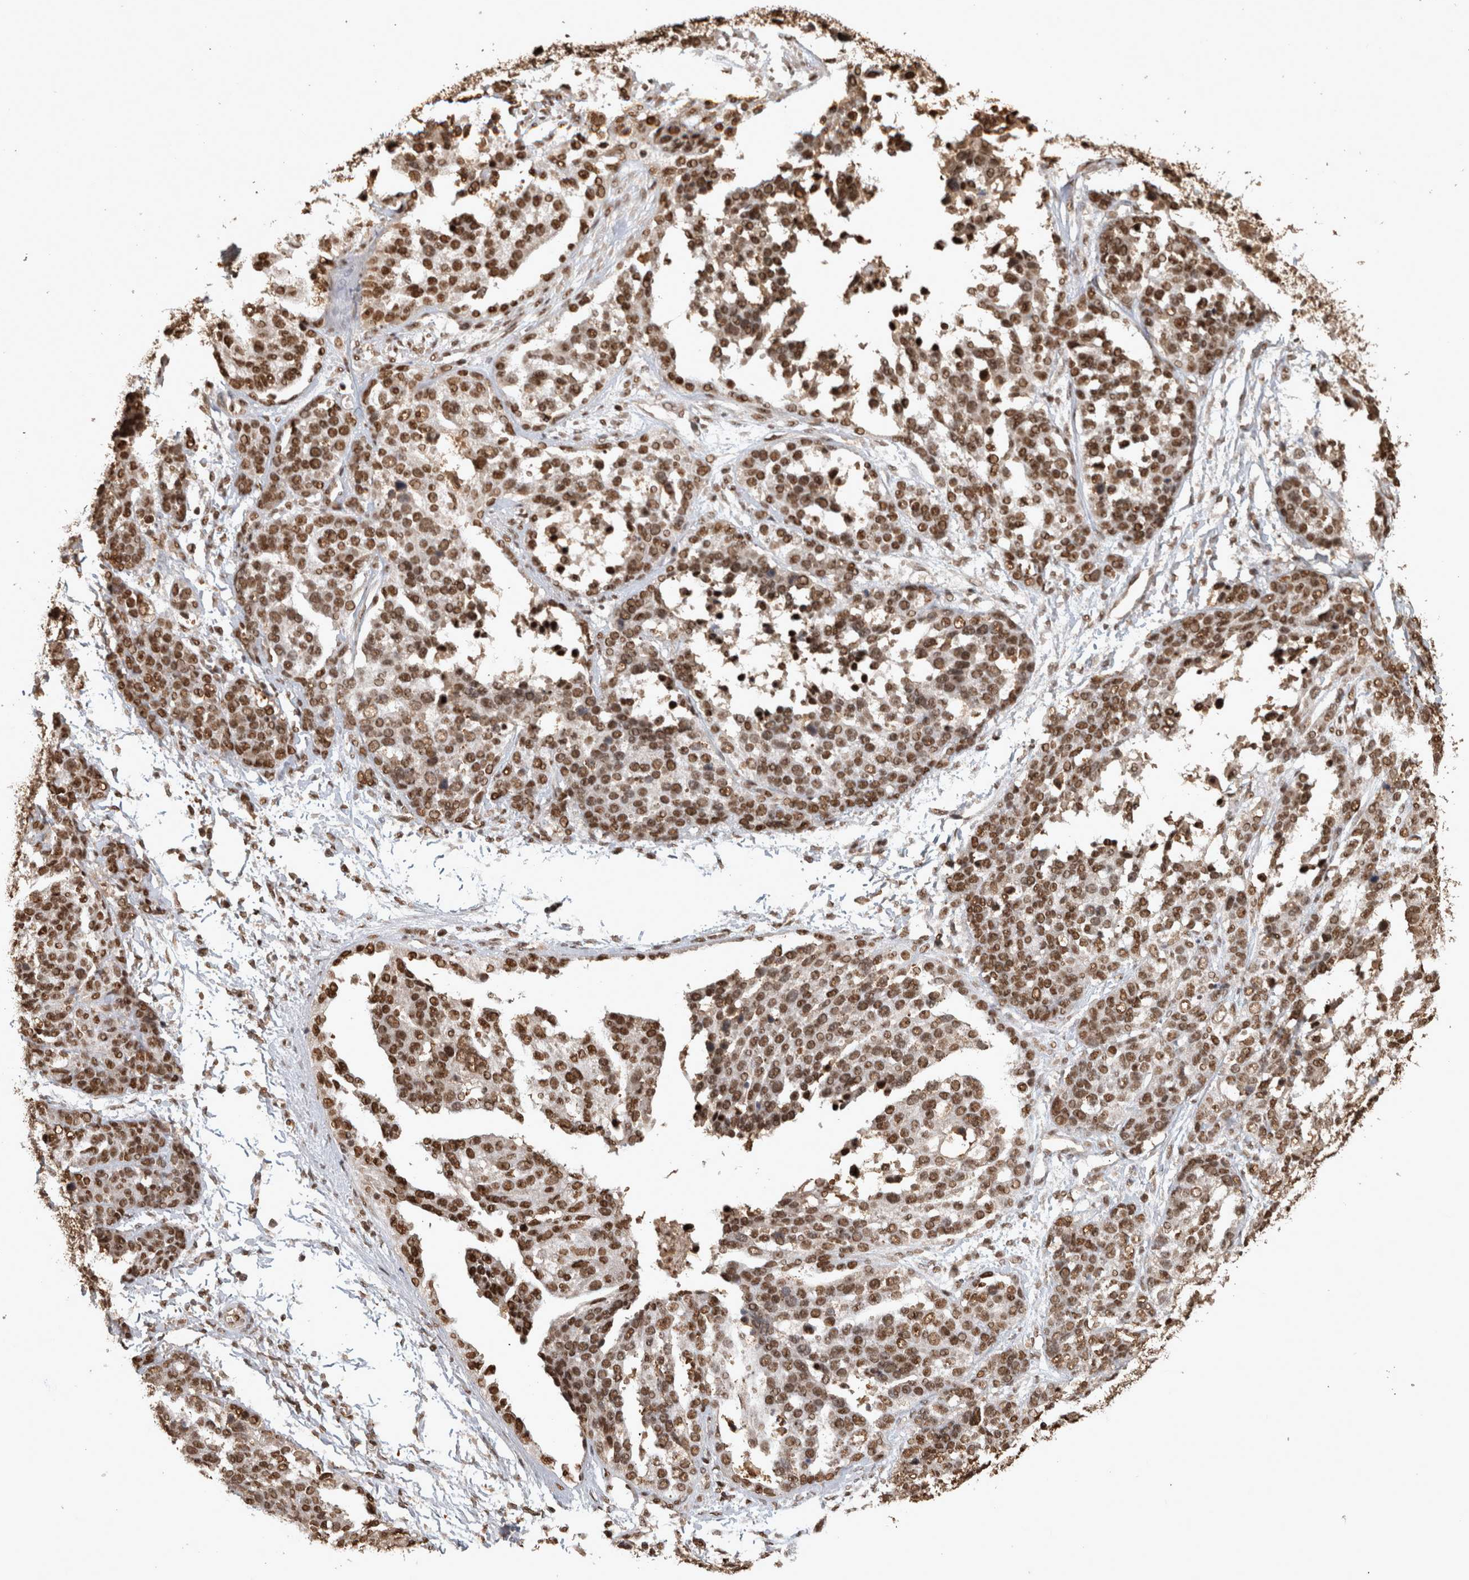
{"staining": {"intensity": "moderate", "quantity": ">75%", "location": "nuclear"}, "tissue": "ovarian cancer", "cell_type": "Tumor cells", "image_type": "cancer", "snomed": [{"axis": "morphology", "description": "Cystadenocarcinoma, serous, NOS"}, {"axis": "topography", "description": "Ovary"}], "caption": "Immunohistochemistry (IHC) of ovarian cancer (serous cystadenocarcinoma) demonstrates medium levels of moderate nuclear positivity in about >75% of tumor cells.", "gene": "RAD50", "patient": {"sex": "female", "age": 44}}